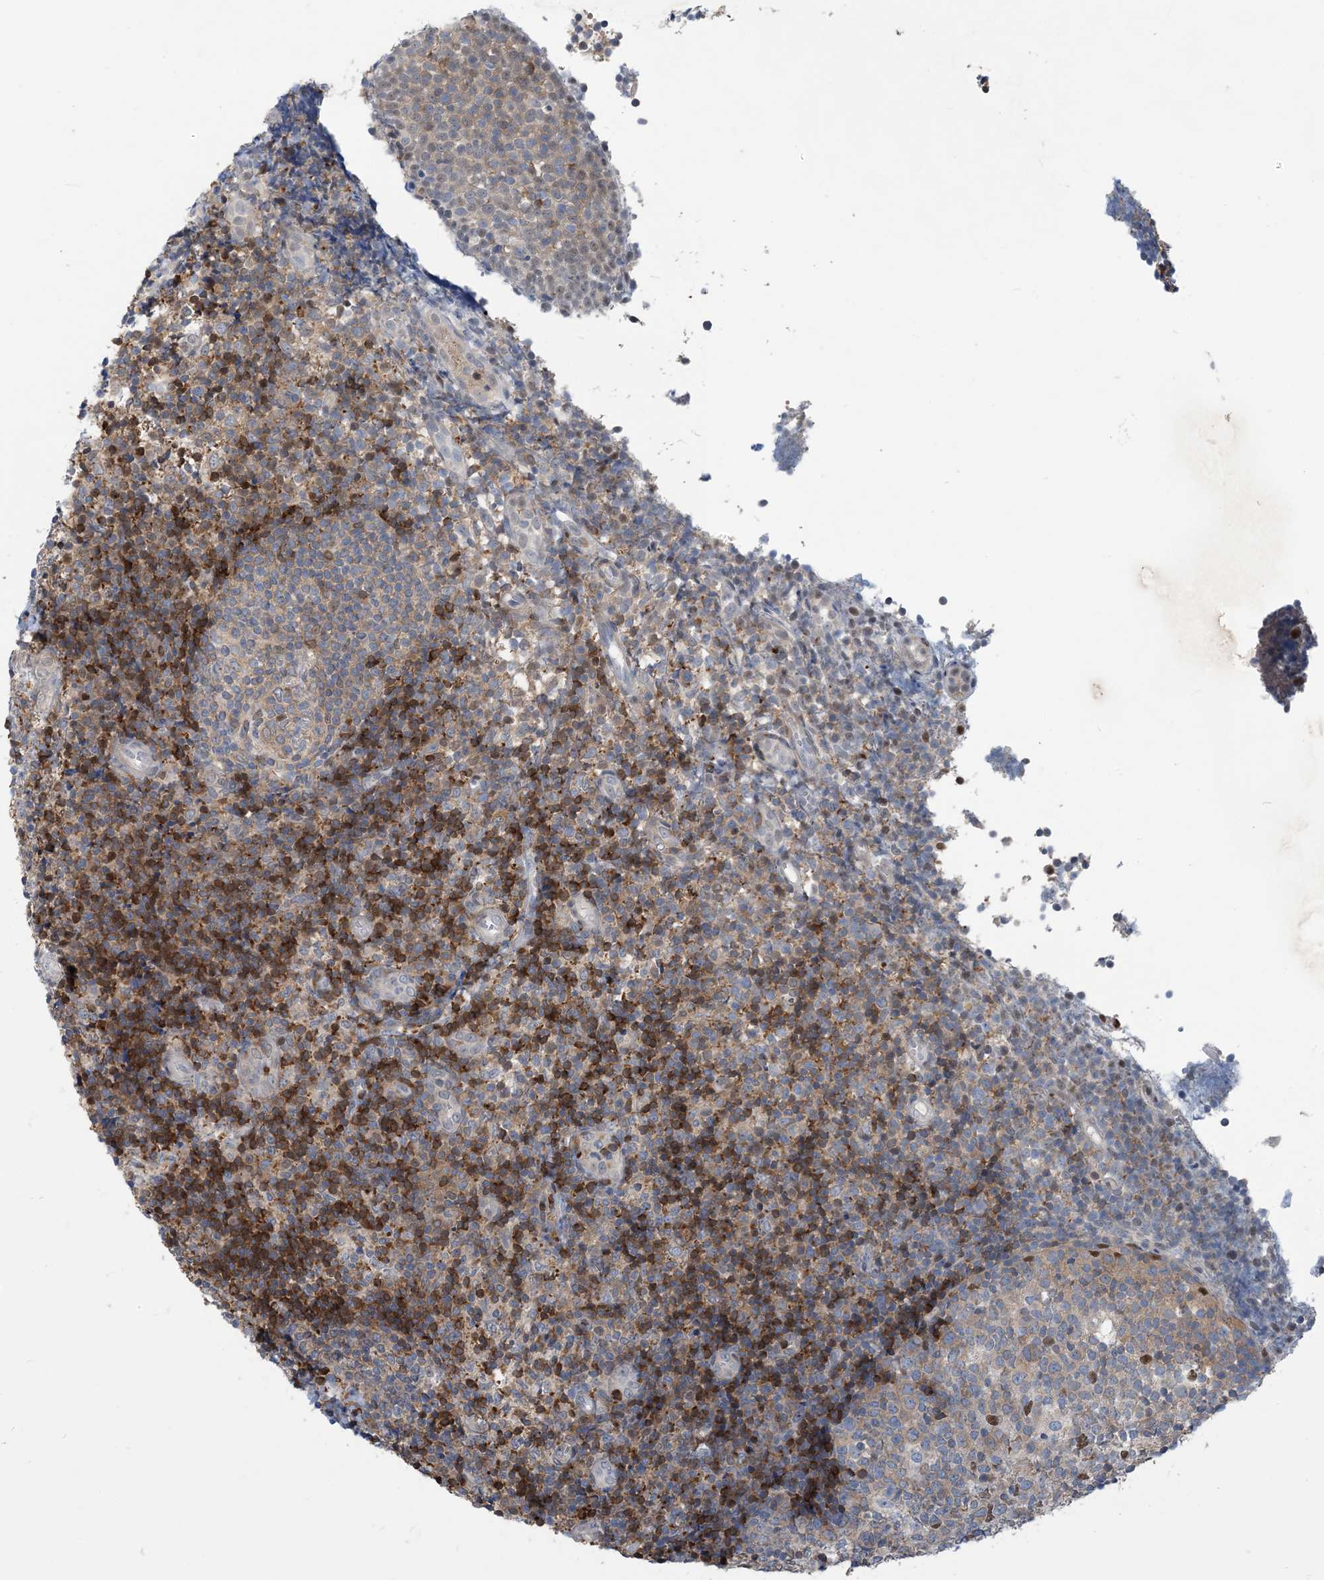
{"staining": {"intensity": "weak", "quantity": "25%-75%", "location": "cytoplasmic/membranous"}, "tissue": "tonsil", "cell_type": "Germinal center cells", "image_type": "normal", "snomed": [{"axis": "morphology", "description": "Normal tissue, NOS"}, {"axis": "topography", "description": "Tonsil"}], "caption": "Immunohistochemistry (IHC) staining of unremarkable tonsil, which demonstrates low levels of weak cytoplasmic/membranous expression in about 25%-75% of germinal center cells indicating weak cytoplasmic/membranous protein expression. The staining was performed using DAB (3,3'-diaminobenzidine) (brown) for protein detection and nuclei were counterstained in hematoxylin (blue).", "gene": "ZC3H12A", "patient": {"sex": "female", "age": 19}}